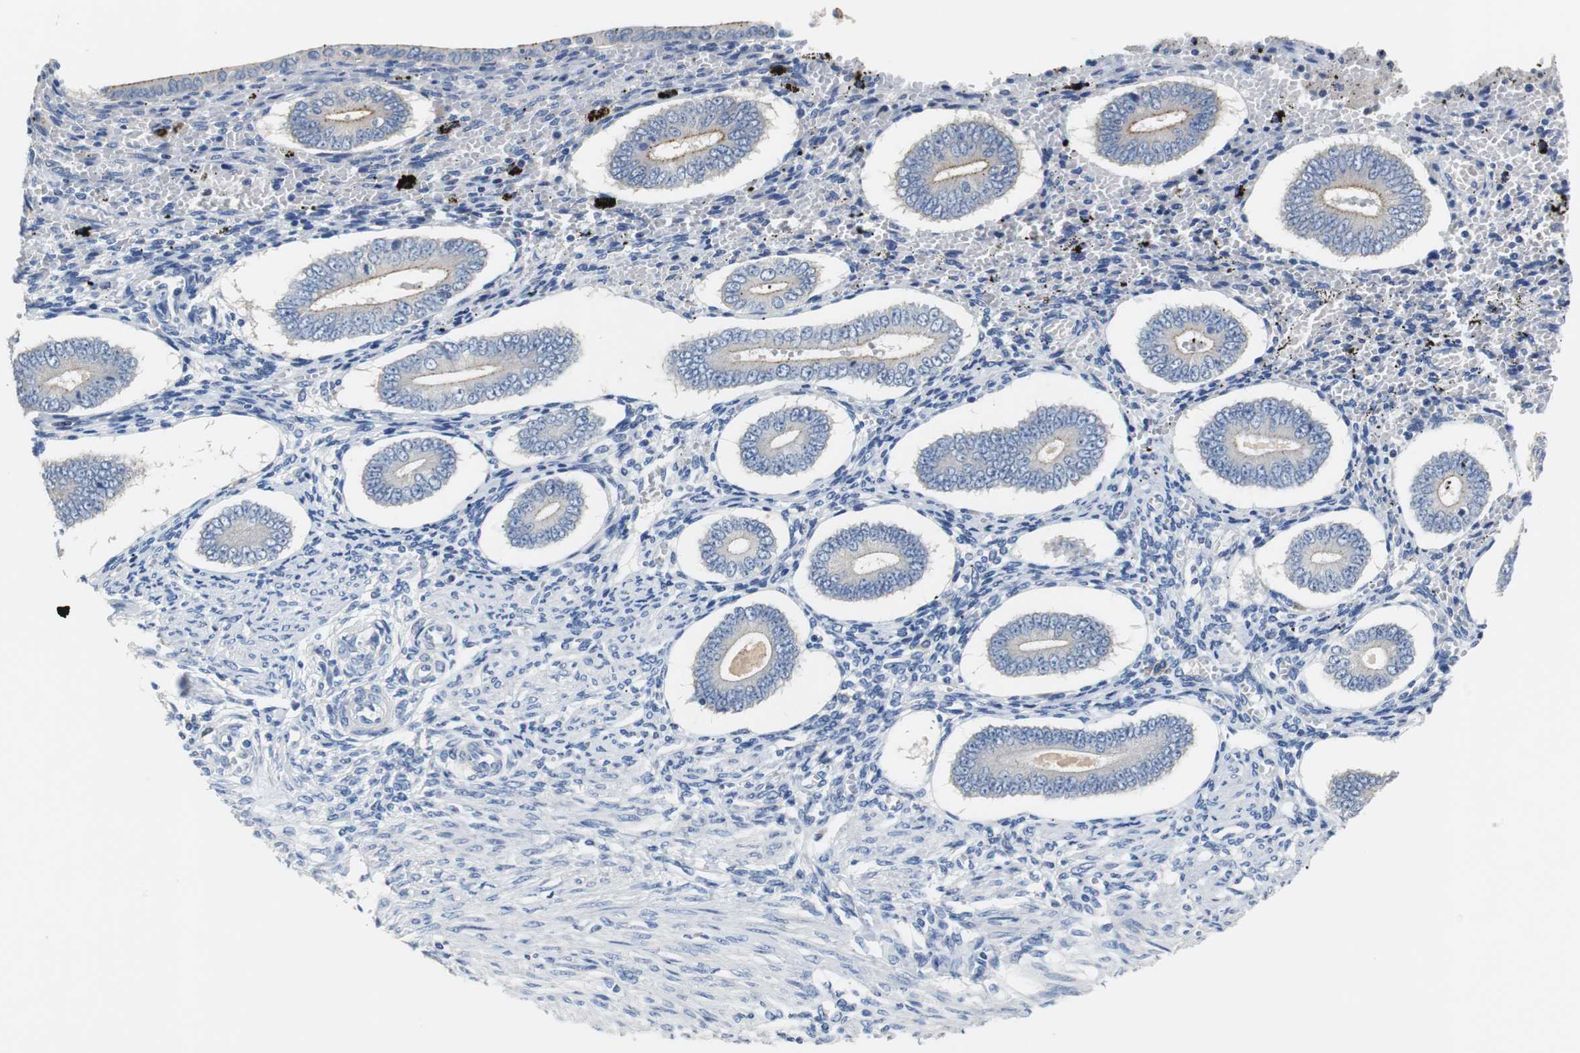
{"staining": {"intensity": "negative", "quantity": "none", "location": "none"}, "tissue": "endometrium", "cell_type": "Cells in endometrial stroma", "image_type": "normal", "snomed": [{"axis": "morphology", "description": "Normal tissue, NOS"}, {"axis": "topography", "description": "Endometrium"}], "caption": "A high-resolution histopathology image shows IHC staining of unremarkable endometrium, which shows no significant expression in cells in endometrial stroma.", "gene": "PCK1", "patient": {"sex": "female", "age": 42}}